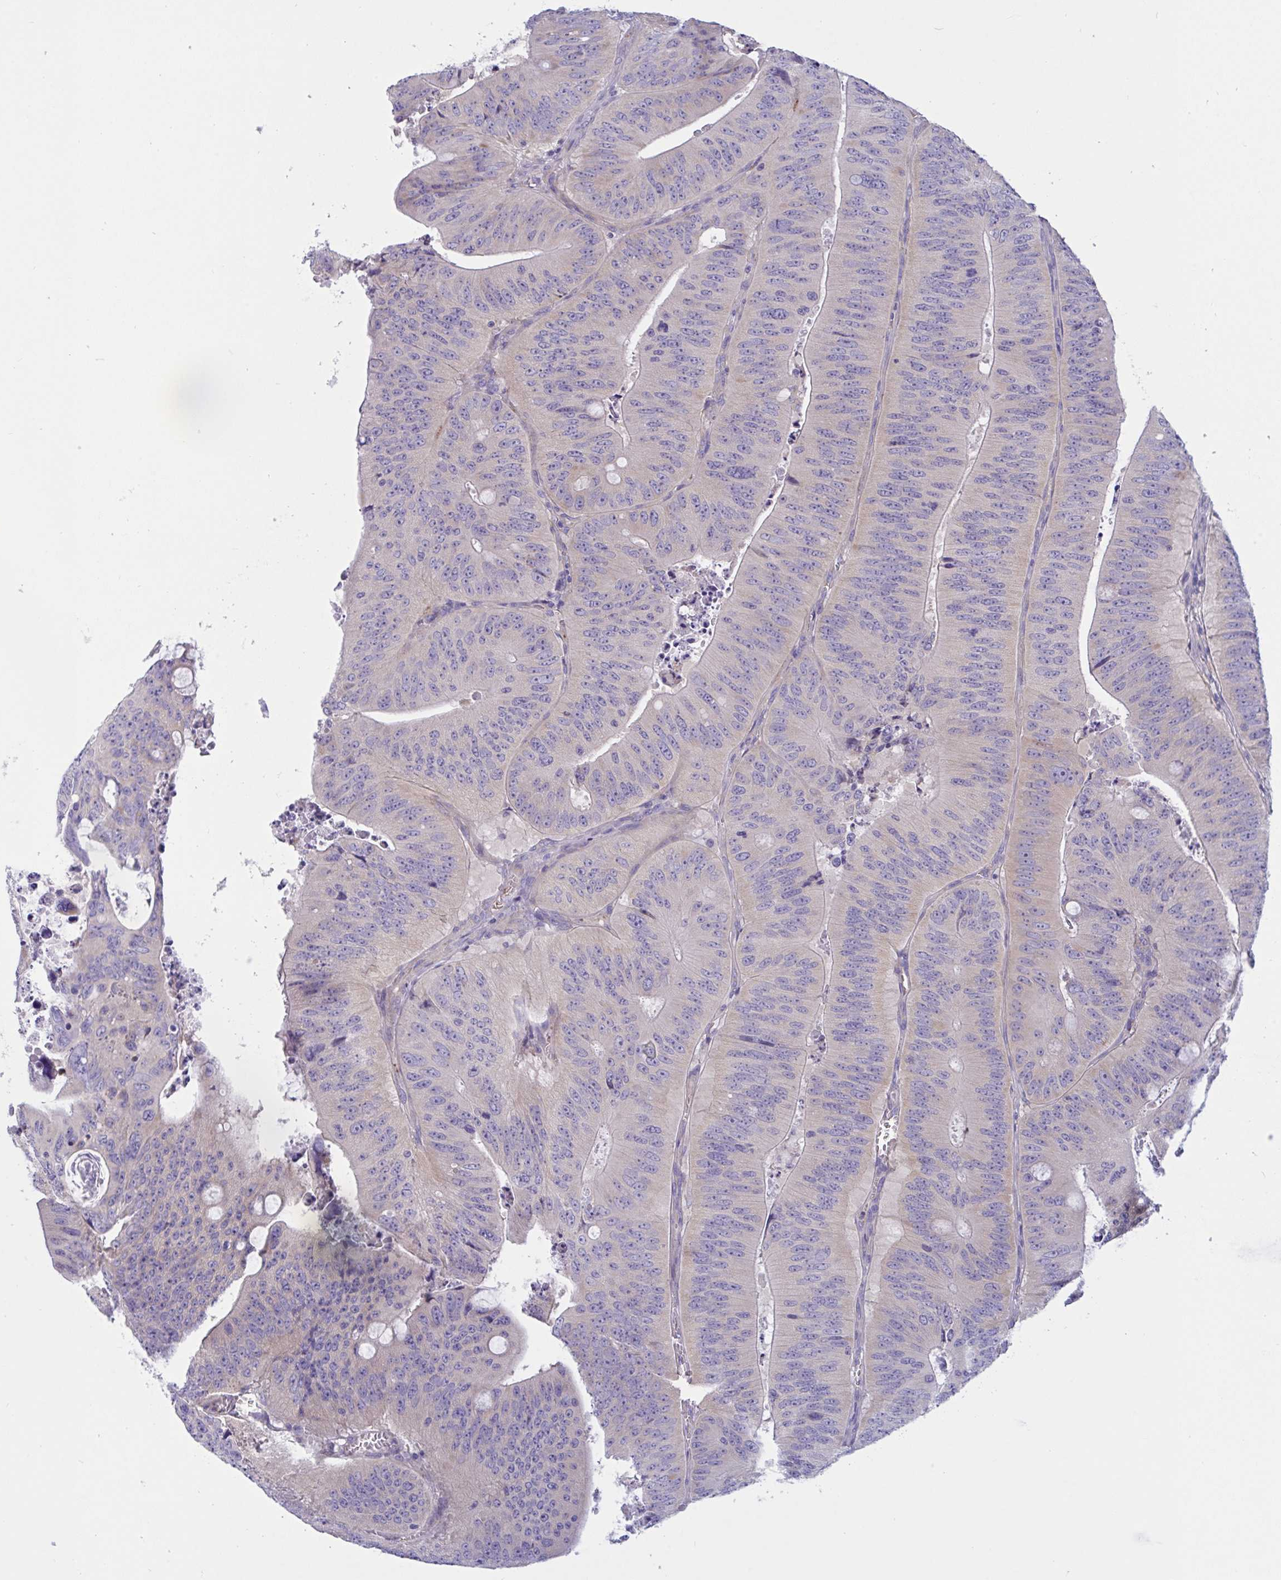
{"staining": {"intensity": "moderate", "quantity": "<25%", "location": "cytoplasmic/membranous"}, "tissue": "colorectal cancer", "cell_type": "Tumor cells", "image_type": "cancer", "snomed": [{"axis": "morphology", "description": "Adenocarcinoma, NOS"}, {"axis": "topography", "description": "Colon"}], "caption": "This is a micrograph of immunohistochemistry (IHC) staining of colorectal cancer, which shows moderate staining in the cytoplasmic/membranous of tumor cells.", "gene": "OXLD1", "patient": {"sex": "male", "age": 62}}